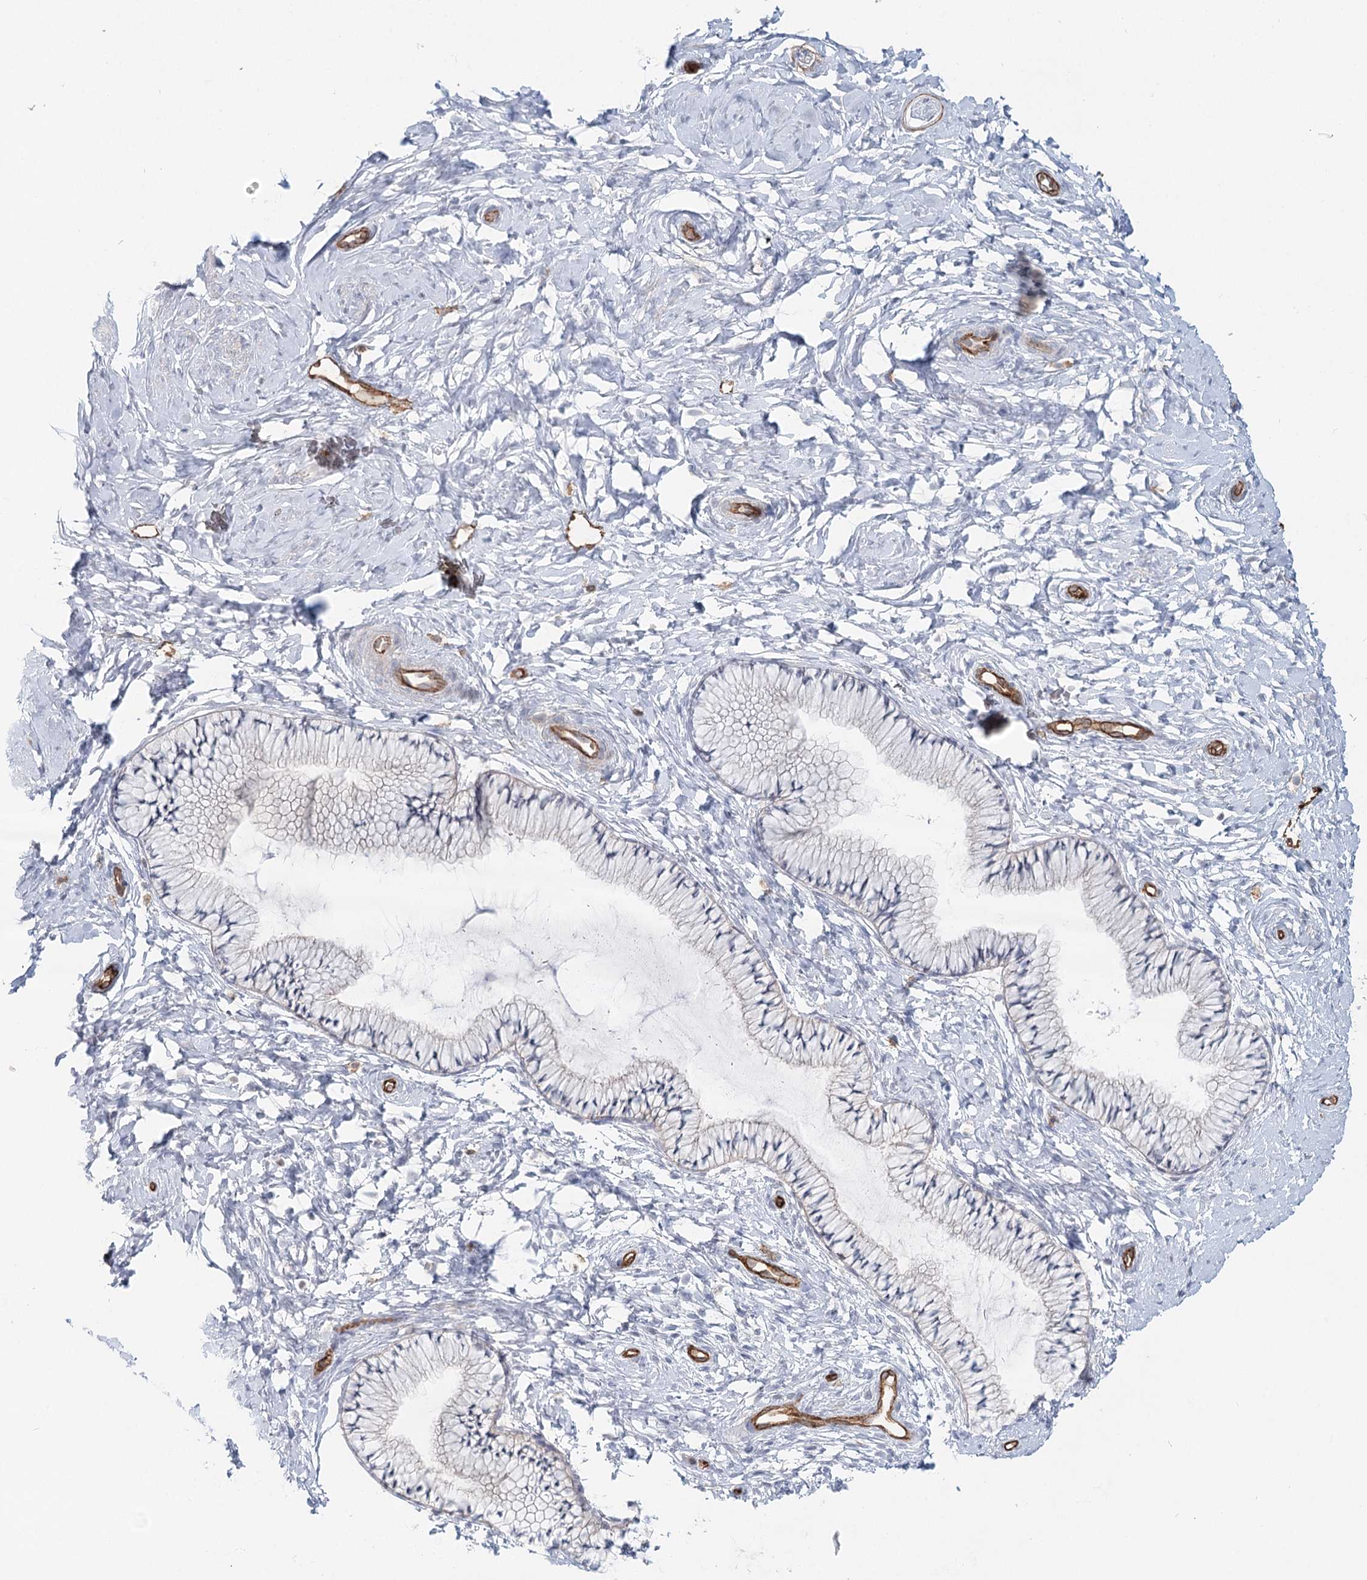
{"staining": {"intensity": "negative", "quantity": "none", "location": "none"}, "tissue": "cervix", "cell_type": "Glandular cells", "image_type": "normal", "snomed": [{"axis": "morphology", "description": "Normal tissue, NOS"}, {"axis": "topography", "description": "Cervix"}], "caption": "DAB (3,3'-diaminobenzidine) immunohistochemical staining of unremarkable human cervix exhibits no significant positivity in glandular cells. (DAB IHC, high magnification).", "gene": "ZFYVE28", "patient": {"sex": "female", "age": 33}}